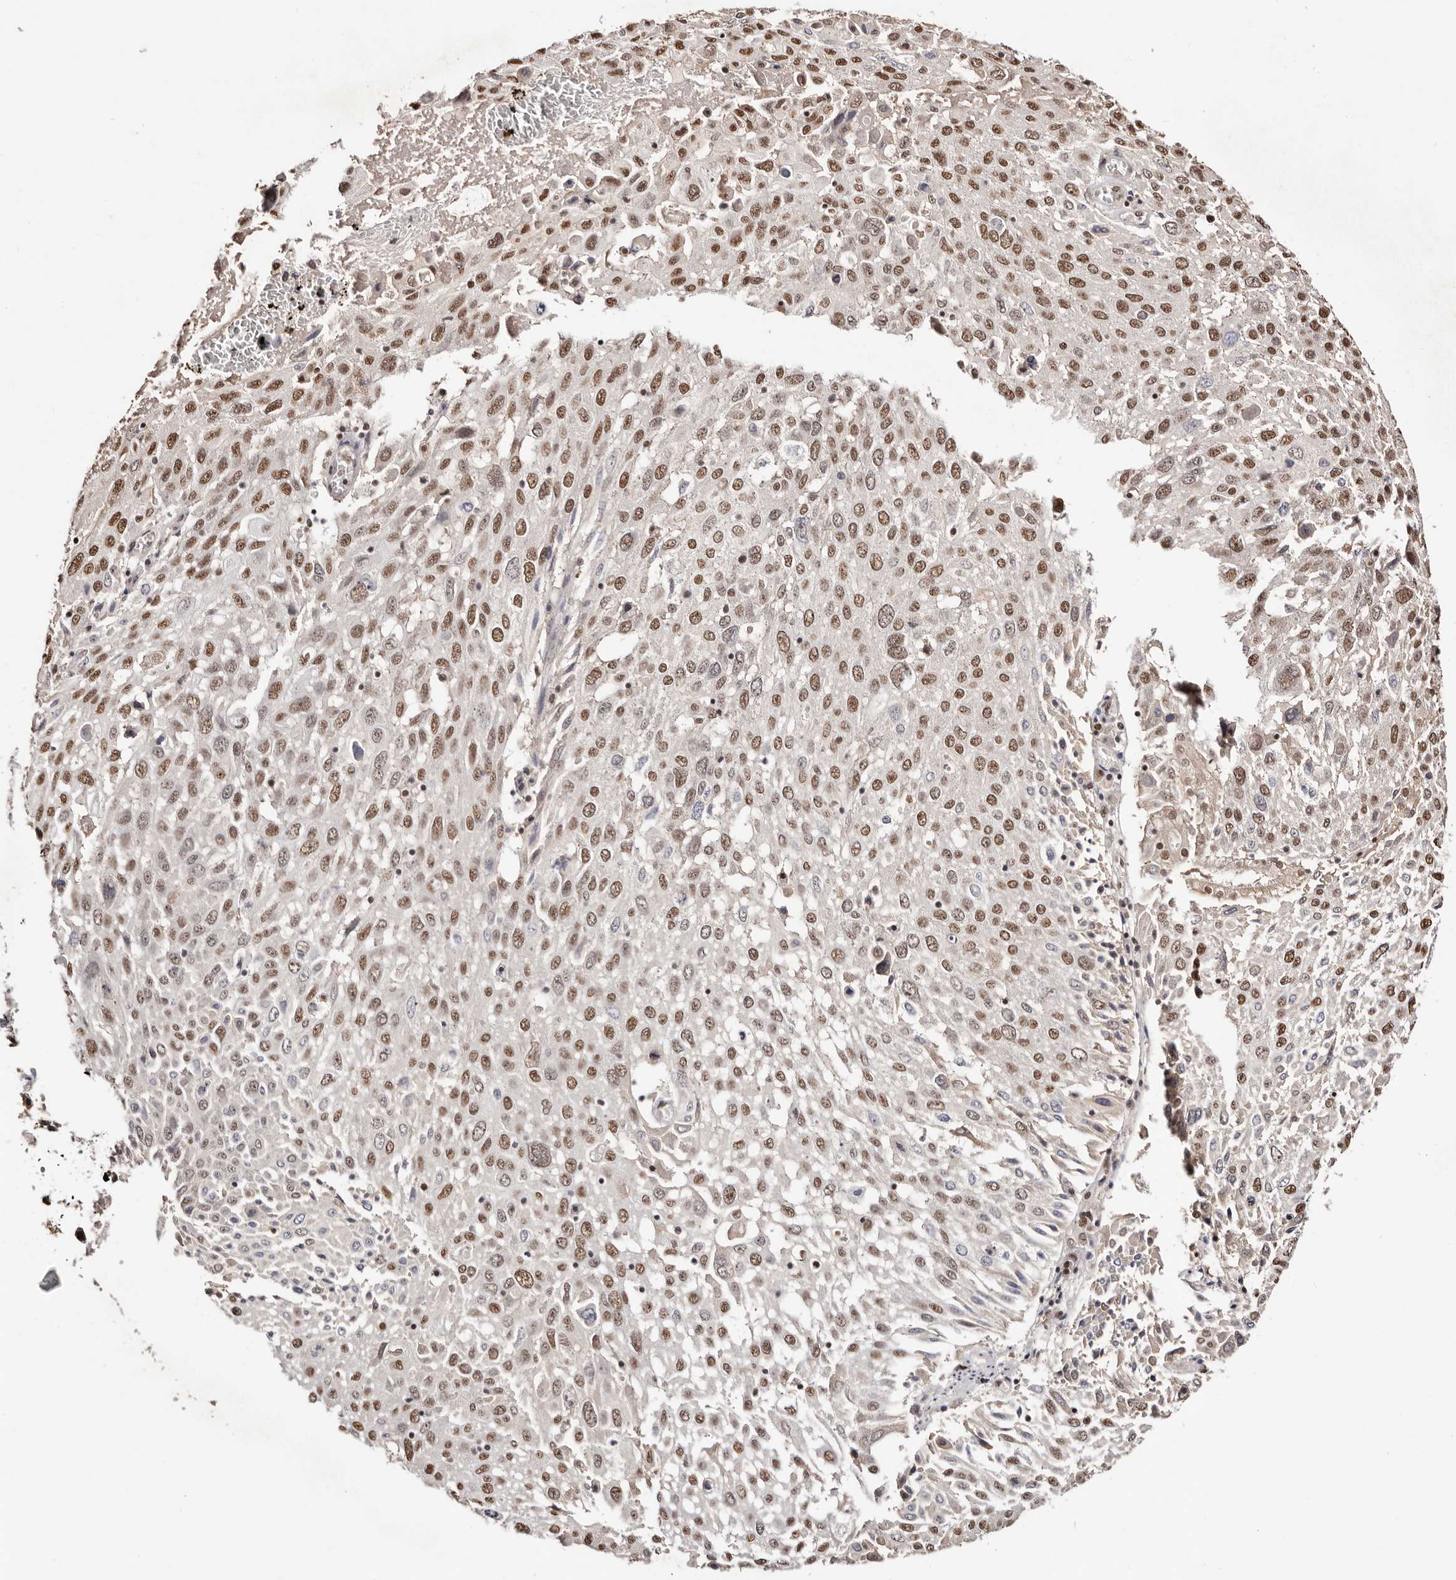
{"staining": {"intensity": "moderate", "quantity": ">75%", "location": "nuclear"}, "tissue": "lung cancer", "cell_type": "Tumor cells", "image_type": "cancer", "snomed": [{"axis": "morphology", "description": "Squamous cell carcinoma, NOS"}, {"axis": "topography", "description": "Lung"}], "caption": "Immunohistochemical staining of lung squamous cell carcinoma exhibits moderate nuclear protein positivity in about >75% of tumor cells.", "gene": "BICRAL", "patient": {"sex": "male", "age": 65}}